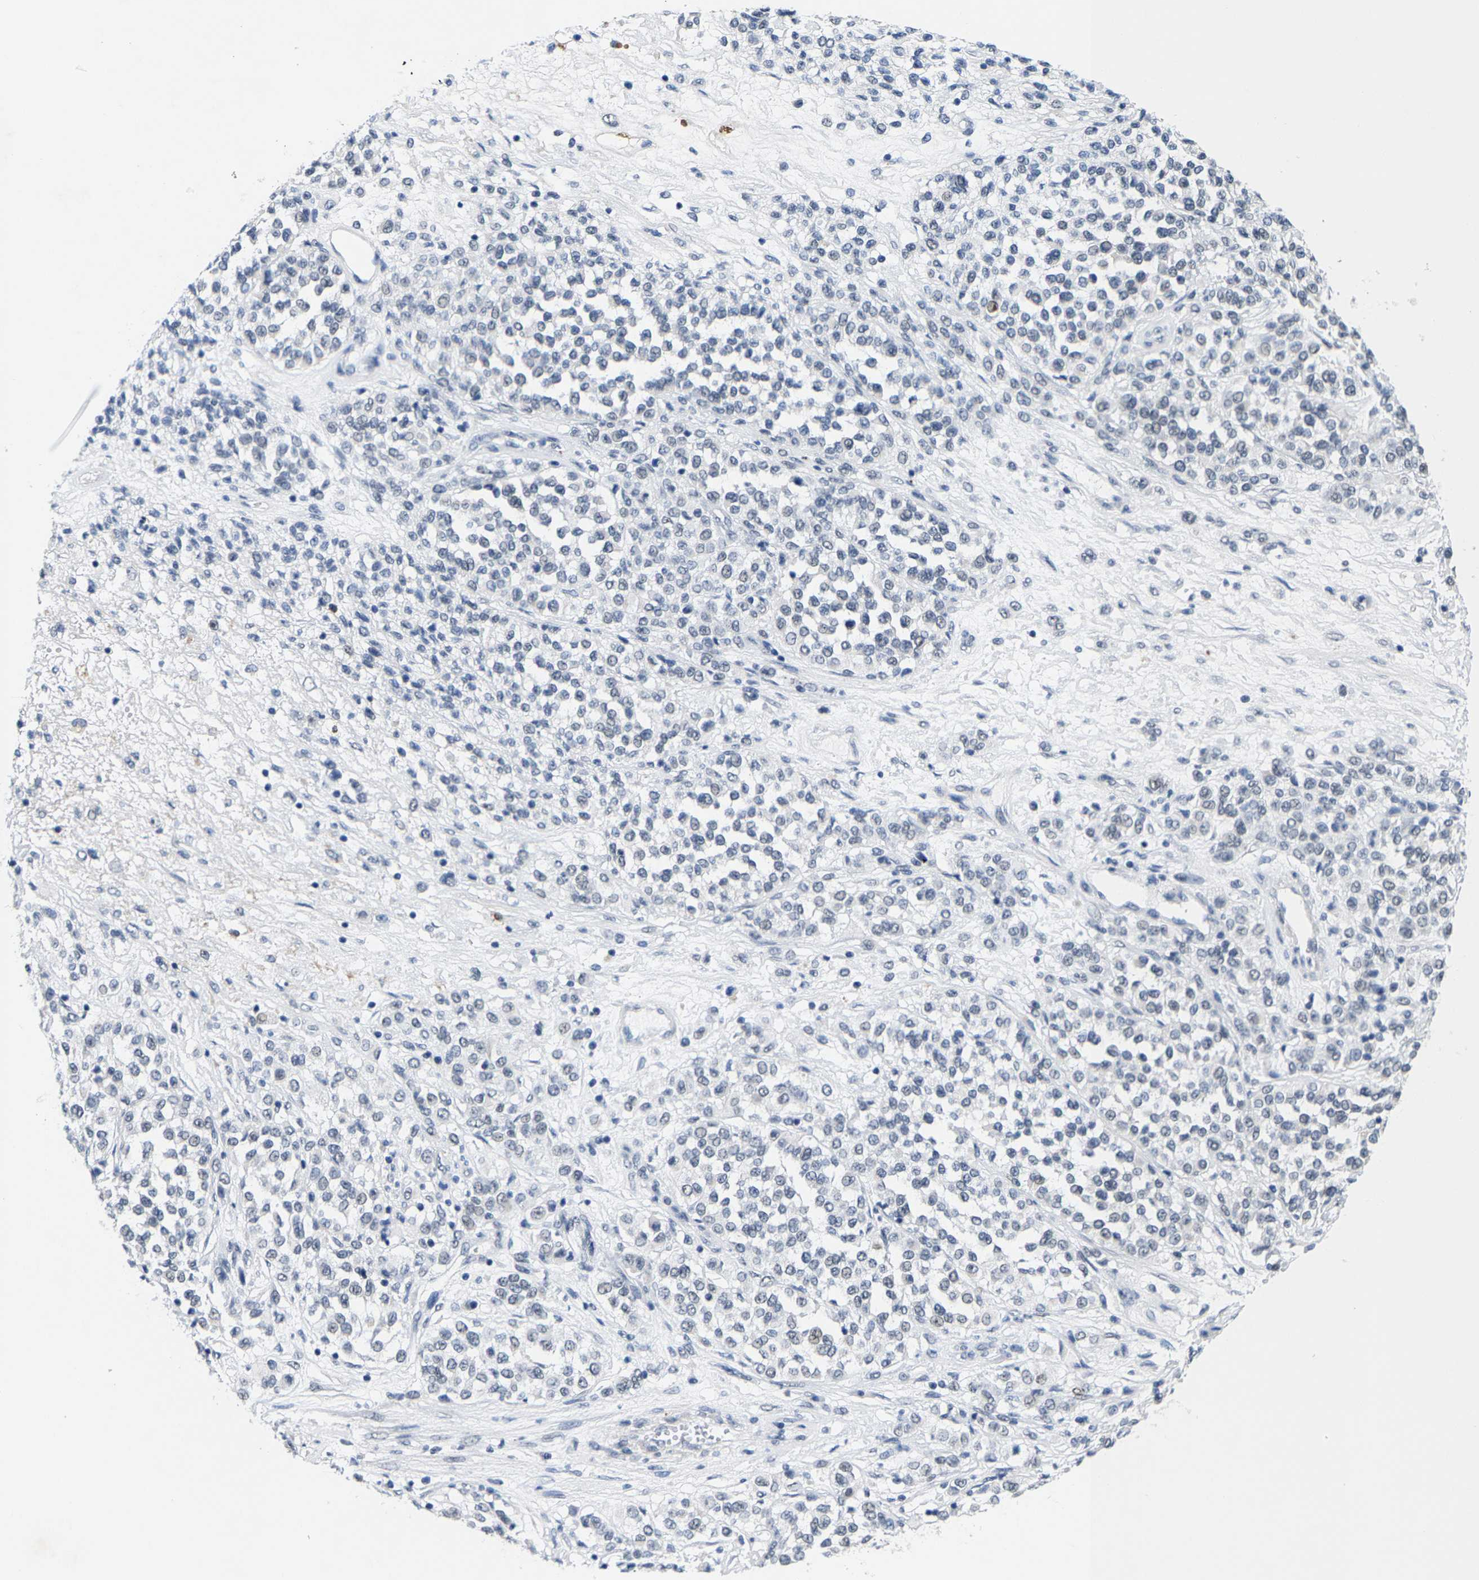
{"staining": {"intensity": "negative", "quantity": "none", "location": "none"}, "tissue": "melanoma", "cell_type": "Tumor cells", "image_type": "cancer", "snomed": [{"axis": "morphology", "description": "Malignant melanoma, Metastatic site"}, {"axis": "topography", "description": "Pancreas"}], "caption": "A photomicrograph of human melanoma is negative for staining in tumor cells.", "gene": "SETD1B", "patient": {"sex": "female", "age": 30}}